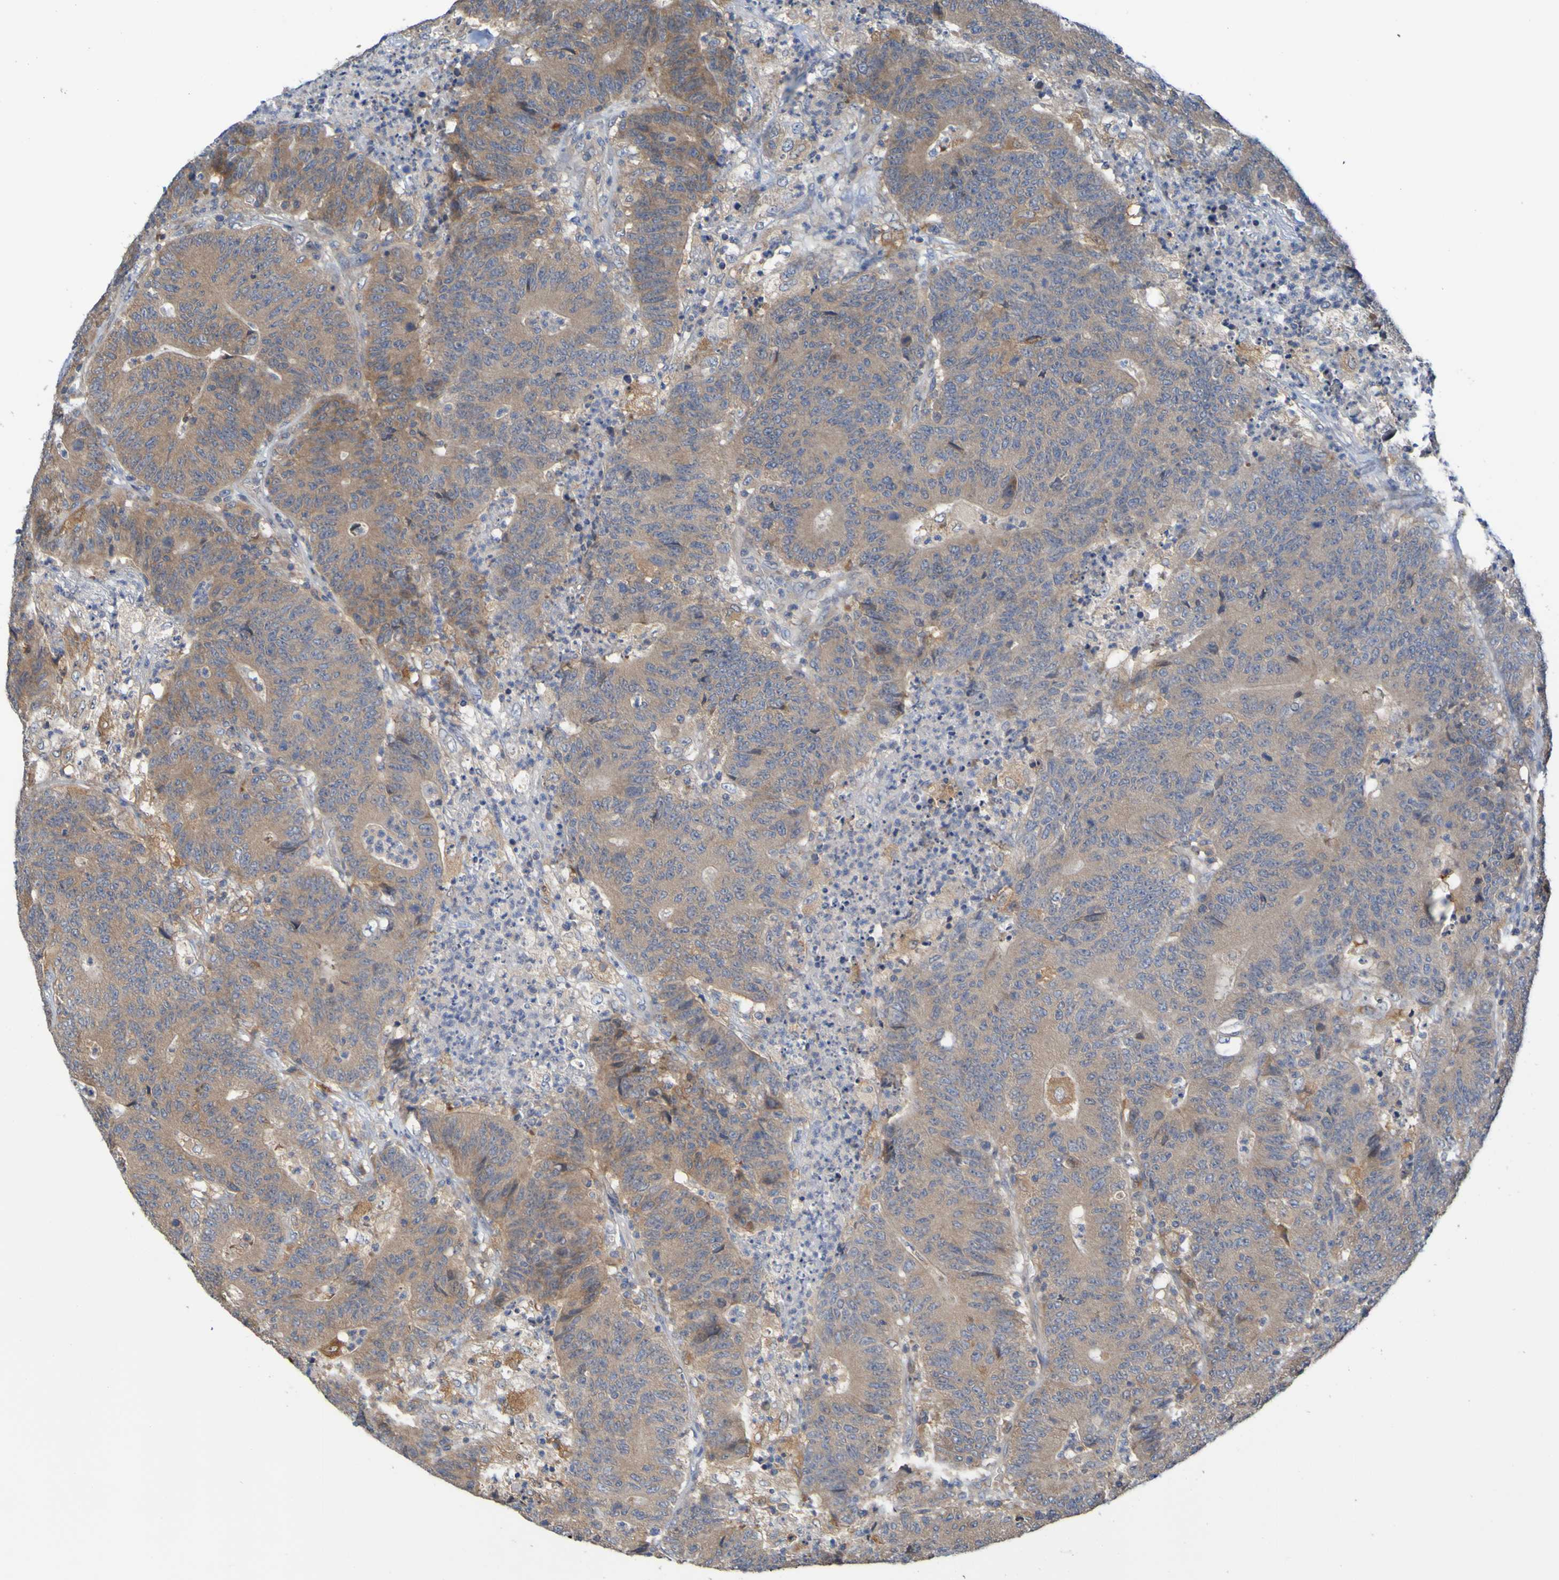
{"staining": {"intensity": "weak", "quantity": ">75%", "location": "cytoplasmic/membranous"}, "tissue": "colorectal cancer", "cell_type": "Tumor cells", "image_type": "cancer", "snomed": [{"axis": "morphology", "description": "Normal tissue, NOS"}, {"axis": "morphology", "description": "Adenocarcinoma, NOS"}, {"axis": "topography", "description": "Colon"}], "caption": "The immunohistochemical stain shows weak cytoplasmic/membranous positivity in tumor cells of colorectal cancer tissue.", "gene": "SDK1", "patient": {"sex": "female", "age": 75}}